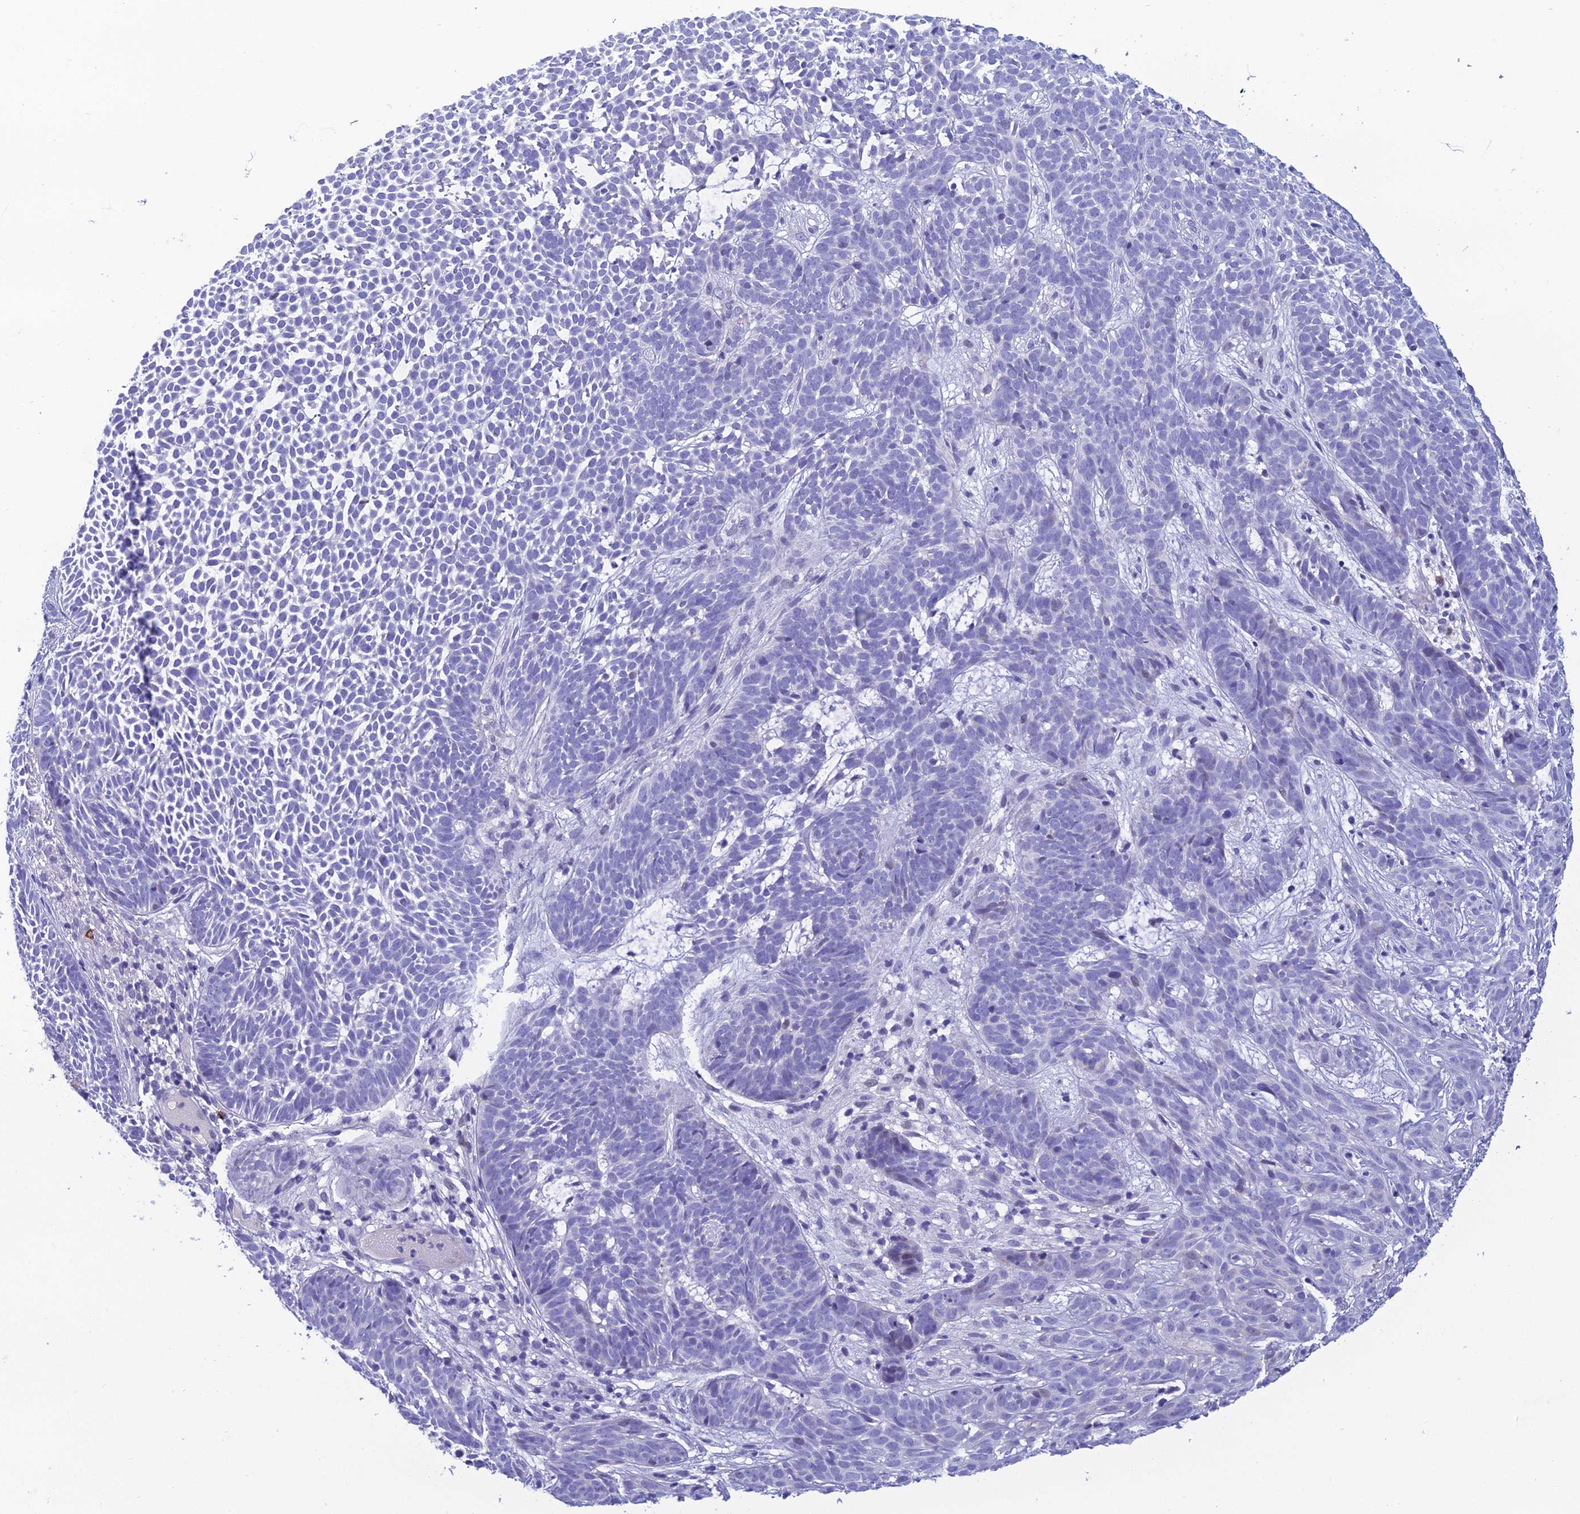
{"staining": {"intensity": "negative", "quantity": "none", "location": "none"}, "tissue": "skin cancer", "cell_type": "Tumor cells", "image_type": "cancer", "snomed": [{"axis": "morphology", "description": "Basal cell carcinoma"}, {"axis": "topography", "description": "Skin"}], "caption": "Skin basal cell carcinoma was stained to show a protein in brown. There is no significant positivity in tumor cells. (Stains: DAB (3,3'-diaminobenzidine) immunohistochemistry with hematoxylin counter stain, Microscopy: brightfield microscopy at high magnification).", "gene": "CRB2", "patient": {"sex": "female", "age": 78}}